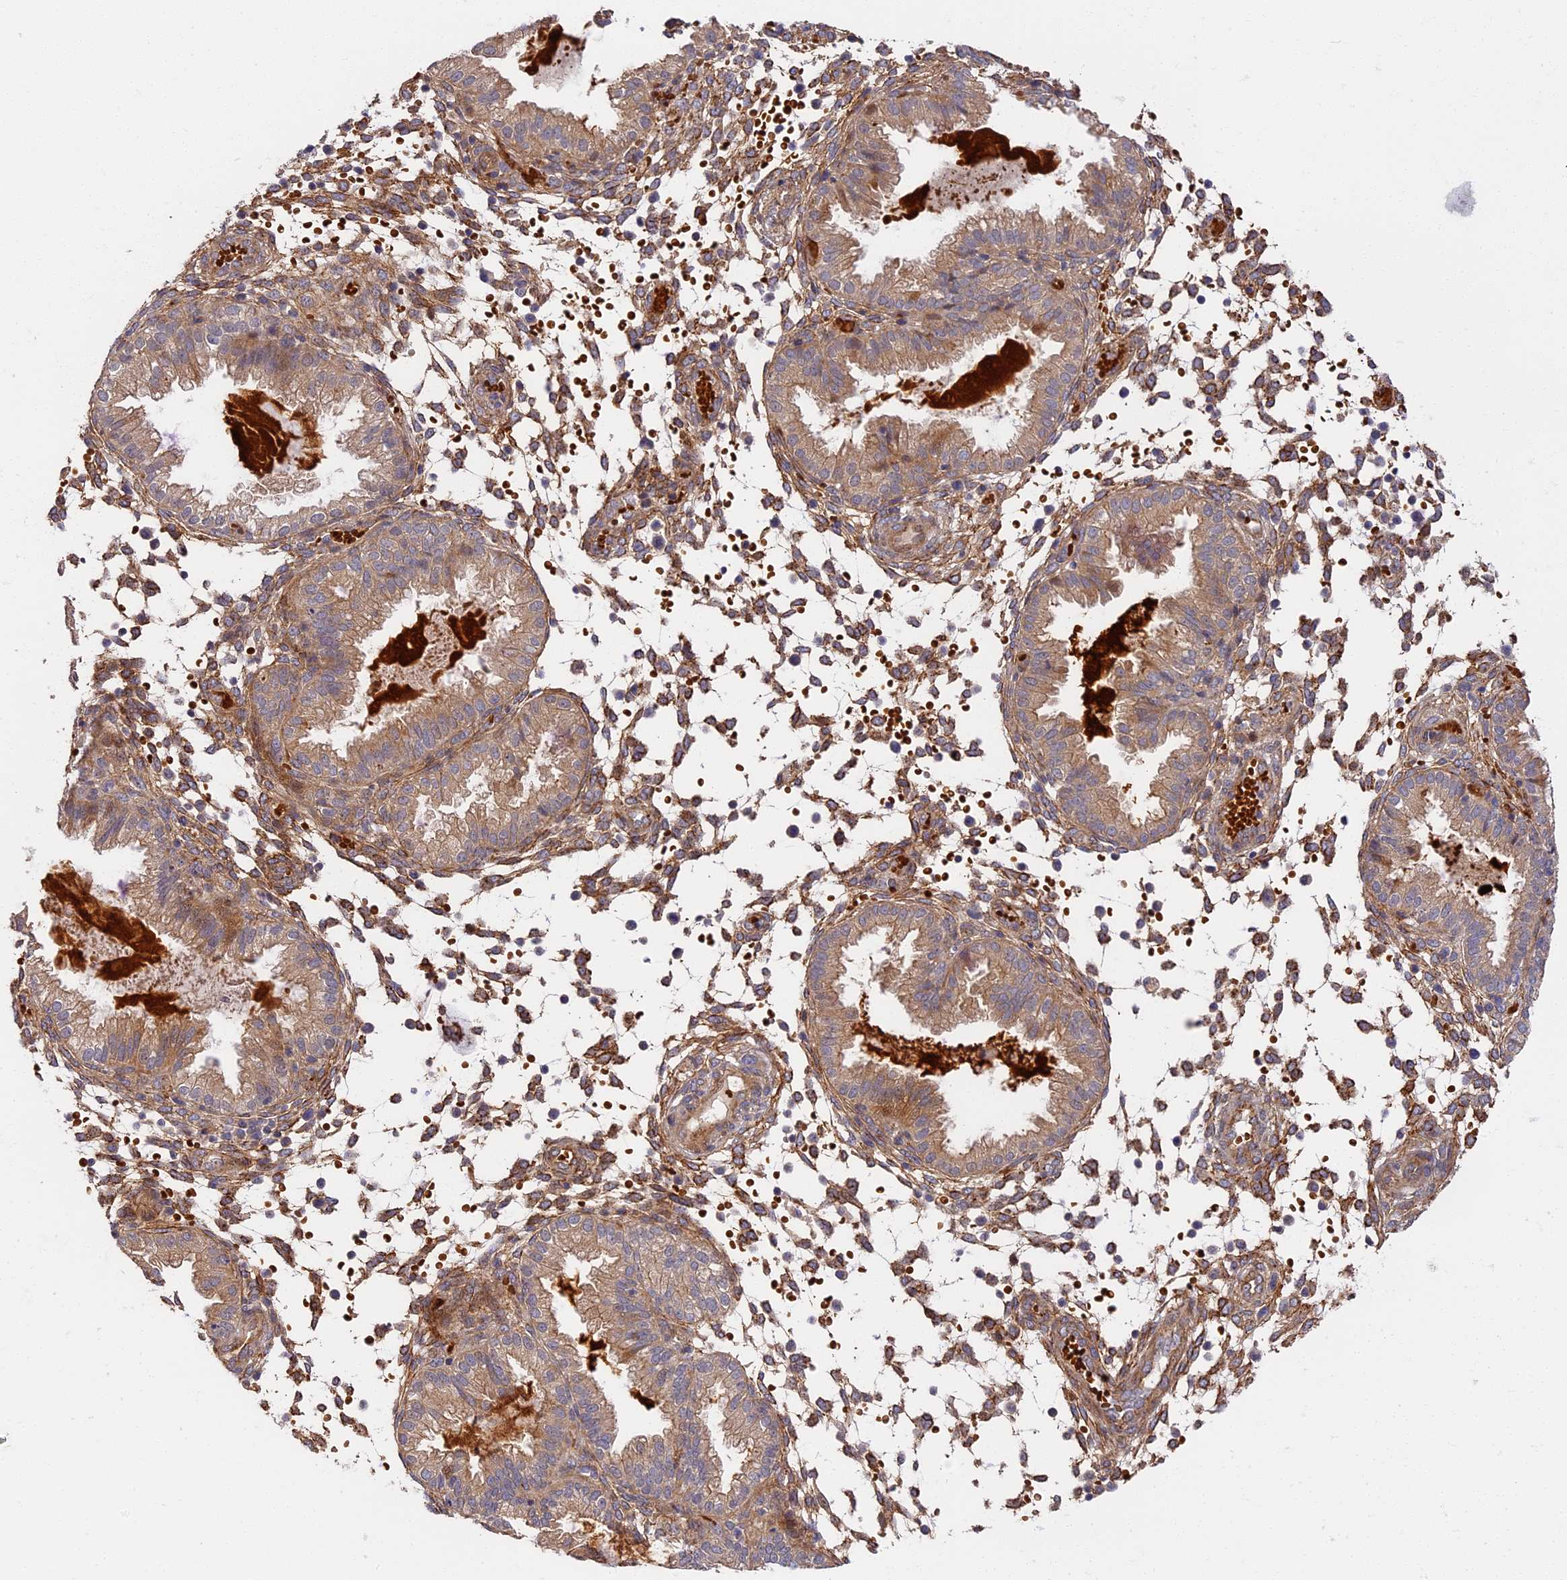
{"staining": {"intensity": "moderate", "quantity": "25%-75%", "location": "cytoplasmic/membranous"}, "tissue": "endometrium", "cell_type": "Cells in endometrial stroma", "image_type": "normal", "snomed": [{"axis": "morphology", "description": "Normal tissue, NOS"}, {"axis": "topography", "description": "Endometrium"}], "caption": "Immunohistochemistry photomicrograph of benign endometrium: endometrium stained using IHC displays medium levels of moderate protein expression localized specifically in the cytoplasmic/membranous of cells in endometrial stroma, appearing as a cytoplasmic/membranous brown color.", "gene": "MISP3", "patient": {"sex": "female", "age": 33}}